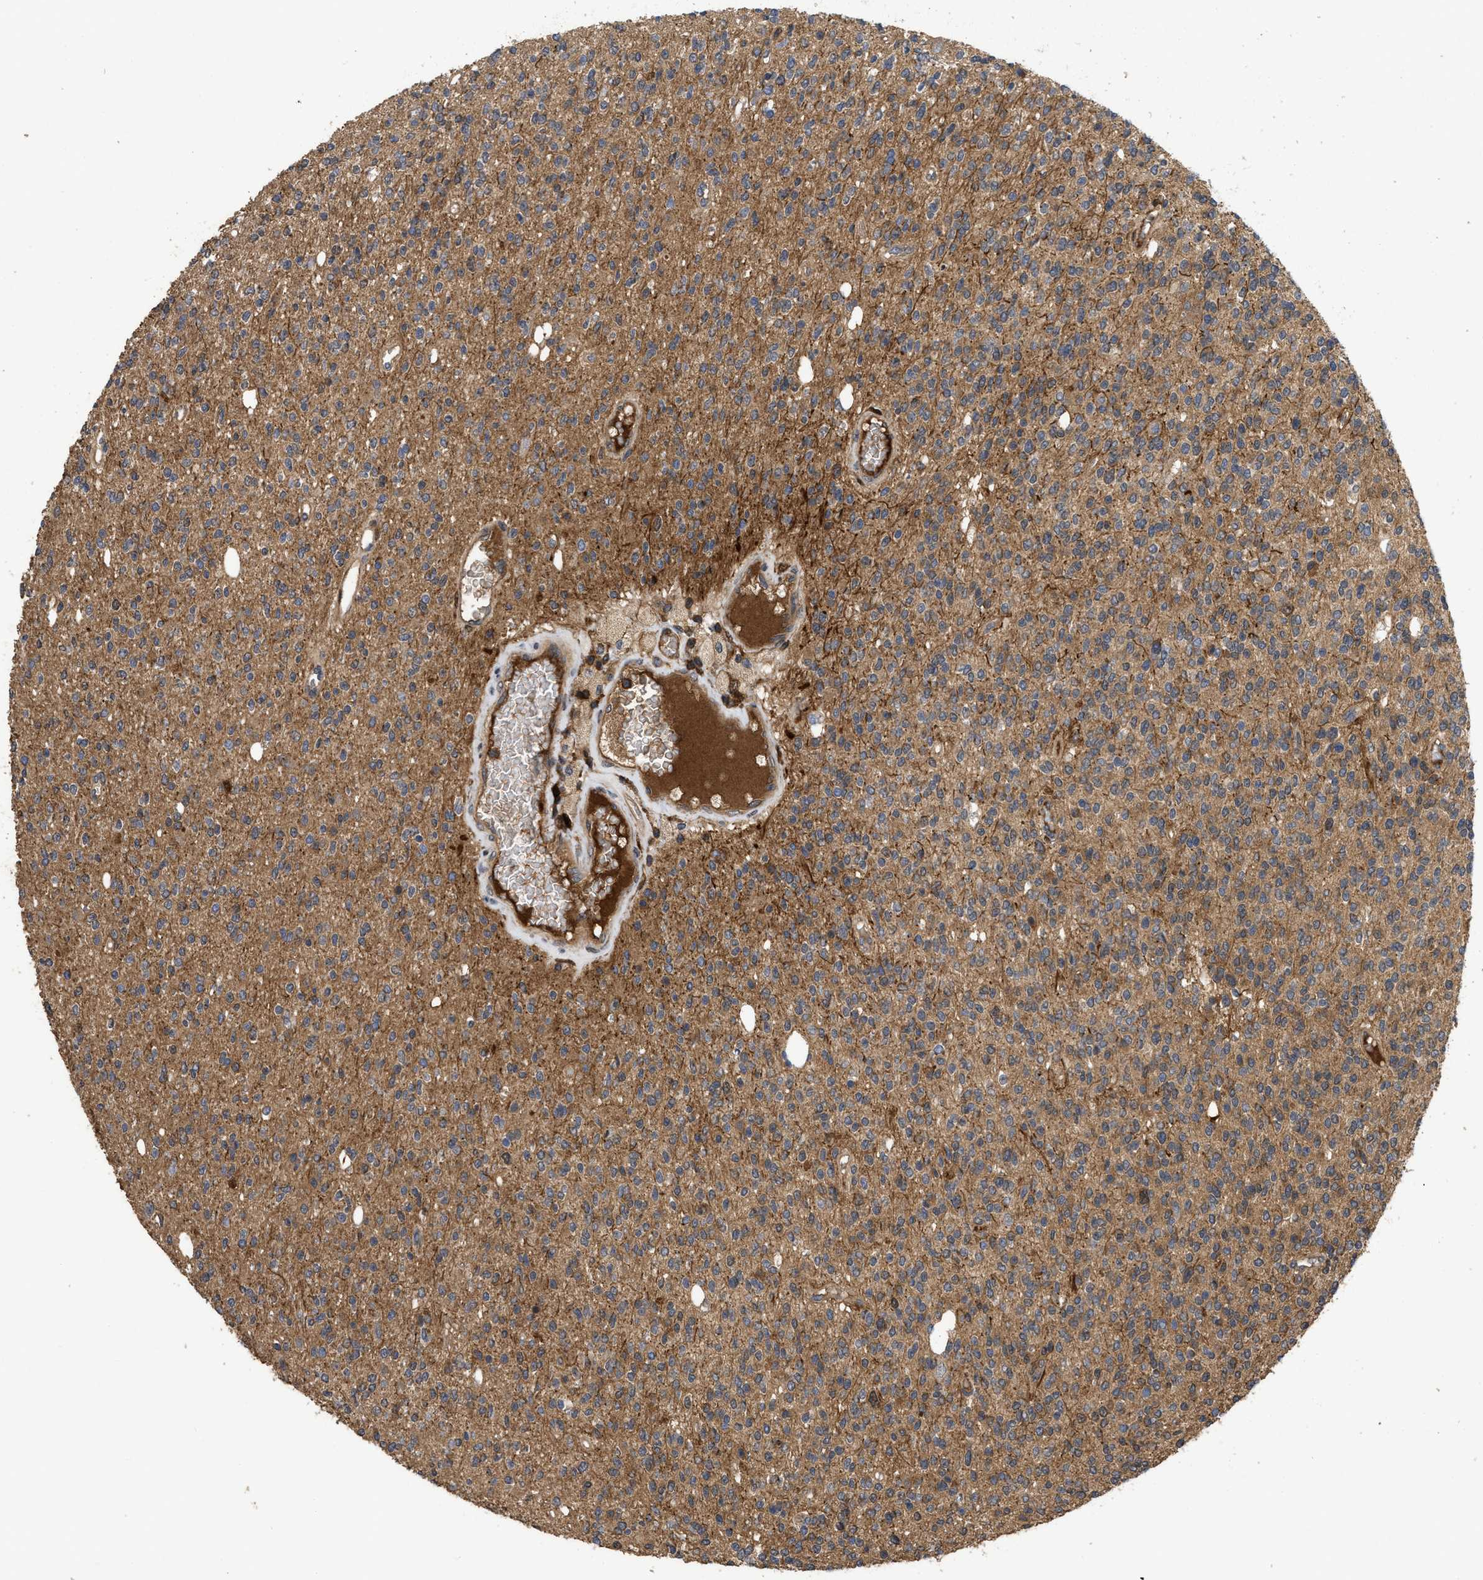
{"staining": {"intensity": "moderate", "quantity": ">75%", "location": "cytoplasmic/membranous"}, "tissue": "glioma", "cell_type": "Tumor cells", "image_type": "cancer", "snomed": [{"axis": "morphology", "description": "Glioma, malignant, High grade"}, {"axis": "topography", "description": "Brain"}], "caption": "Protein analysis of high-grade glioma (malignant) tissue reveals moderate cytoplasmic/membranous expression in approximately >75% of tumor cells.", "gene": "CBR3", "patient": {"sex": "male", "age": 34}}